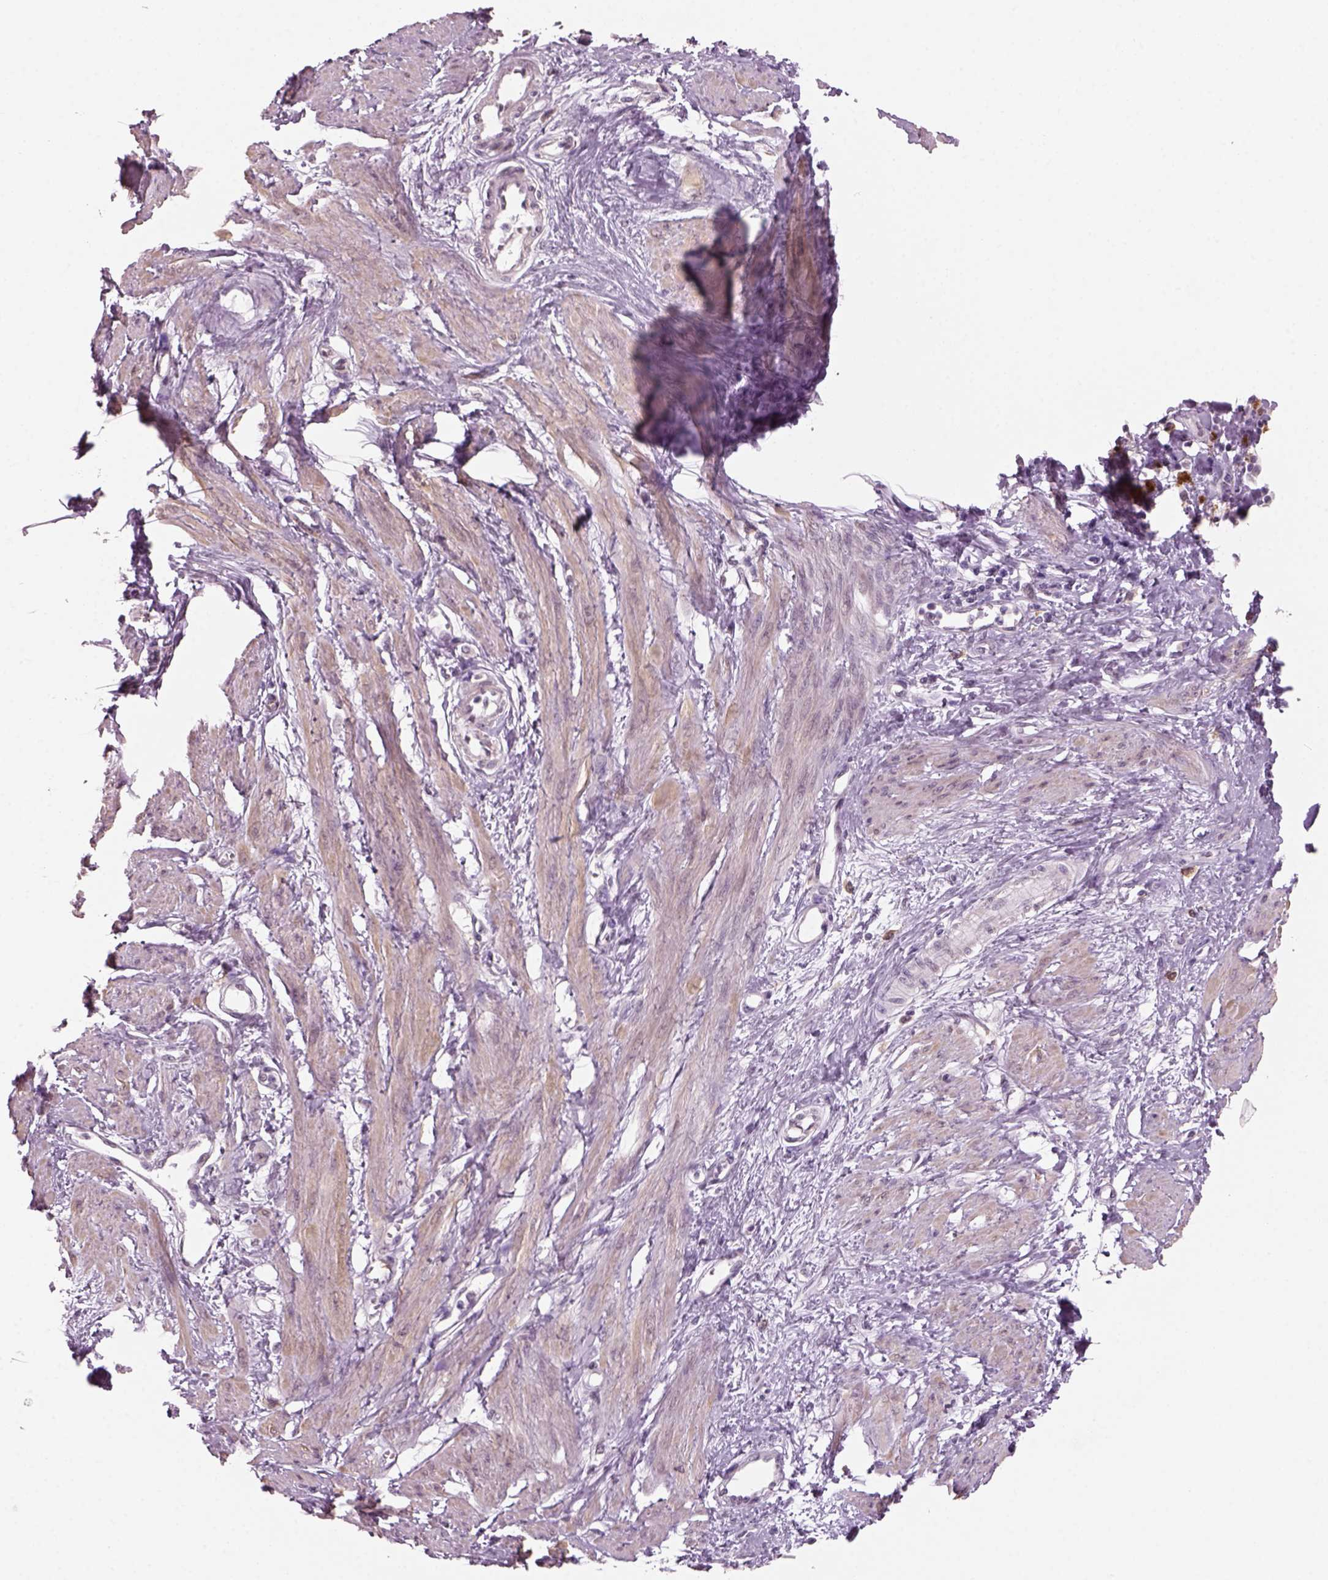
{"staining": {"intensity": "negative", "quantity": "none", "location": "none"}, "tissue": "smooth muscle", "cell_type": "Smooth muscle cells", "image_type": "normal", "snomed": [{"axis": "morphology", "description": "Normal tissue, NOS"}, {"axis": "topography", "description": "Smooth muscle"}, {"axis": "topography", "description": "Uterus"}], "caption": "Human smooth muscle stained for a protein using IHC reveals no positivity in smooth muscle cells.", "gene": "NAT8B", "patient": {"sex": "female", "age": 39}}